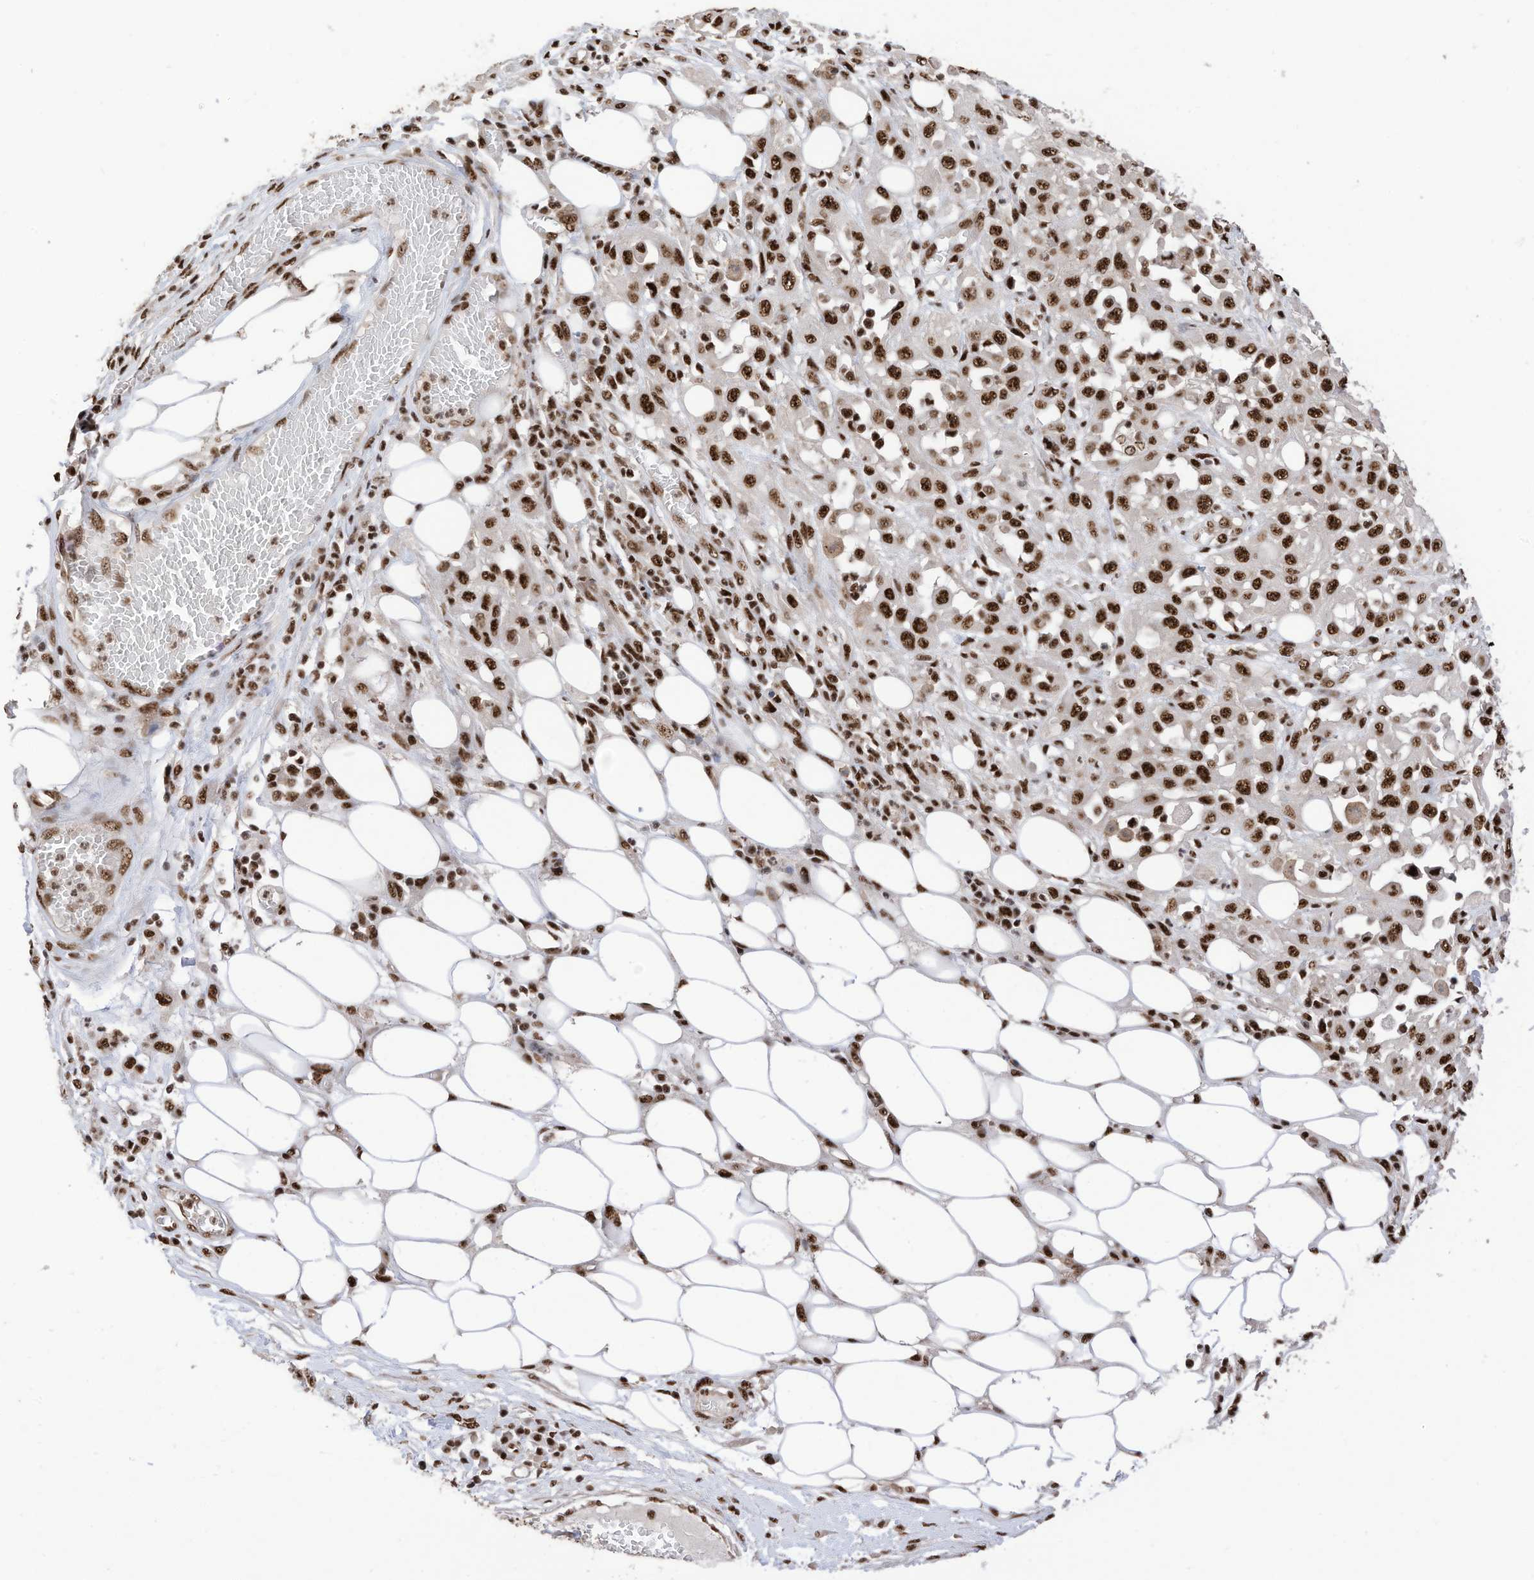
{"staining": {"intensity": "strong", "quantity": ">75%", "location": "nuclear"}, "tissue": "skin cancer", "cell_type": "Tumor cells", "image_type": "cancer", "snomed": [{"axis": "morphology", "description": "Squamous cell carcinoma, NOS"}, {"axis": "morphology", "description": "Squamous cell carcinoma, metastatic, NOS"}, {"axis": "topography", "description": "Skin"}, {"axis": "topography", "description": "Lymph node"}], "caption": "Immunohistochemical staining of skin squamous cell carcinoma displays high levels of strong nuclear expression in about >75% of tumor cells. The staining was performed using DAB (3,3'-diaminobenzidine), with brown indicating positive protein expression. Nuclei are stained blue with hematoxylin.", "gene": "SF3A3", "patient": {"sex": "male", "age": 75}}